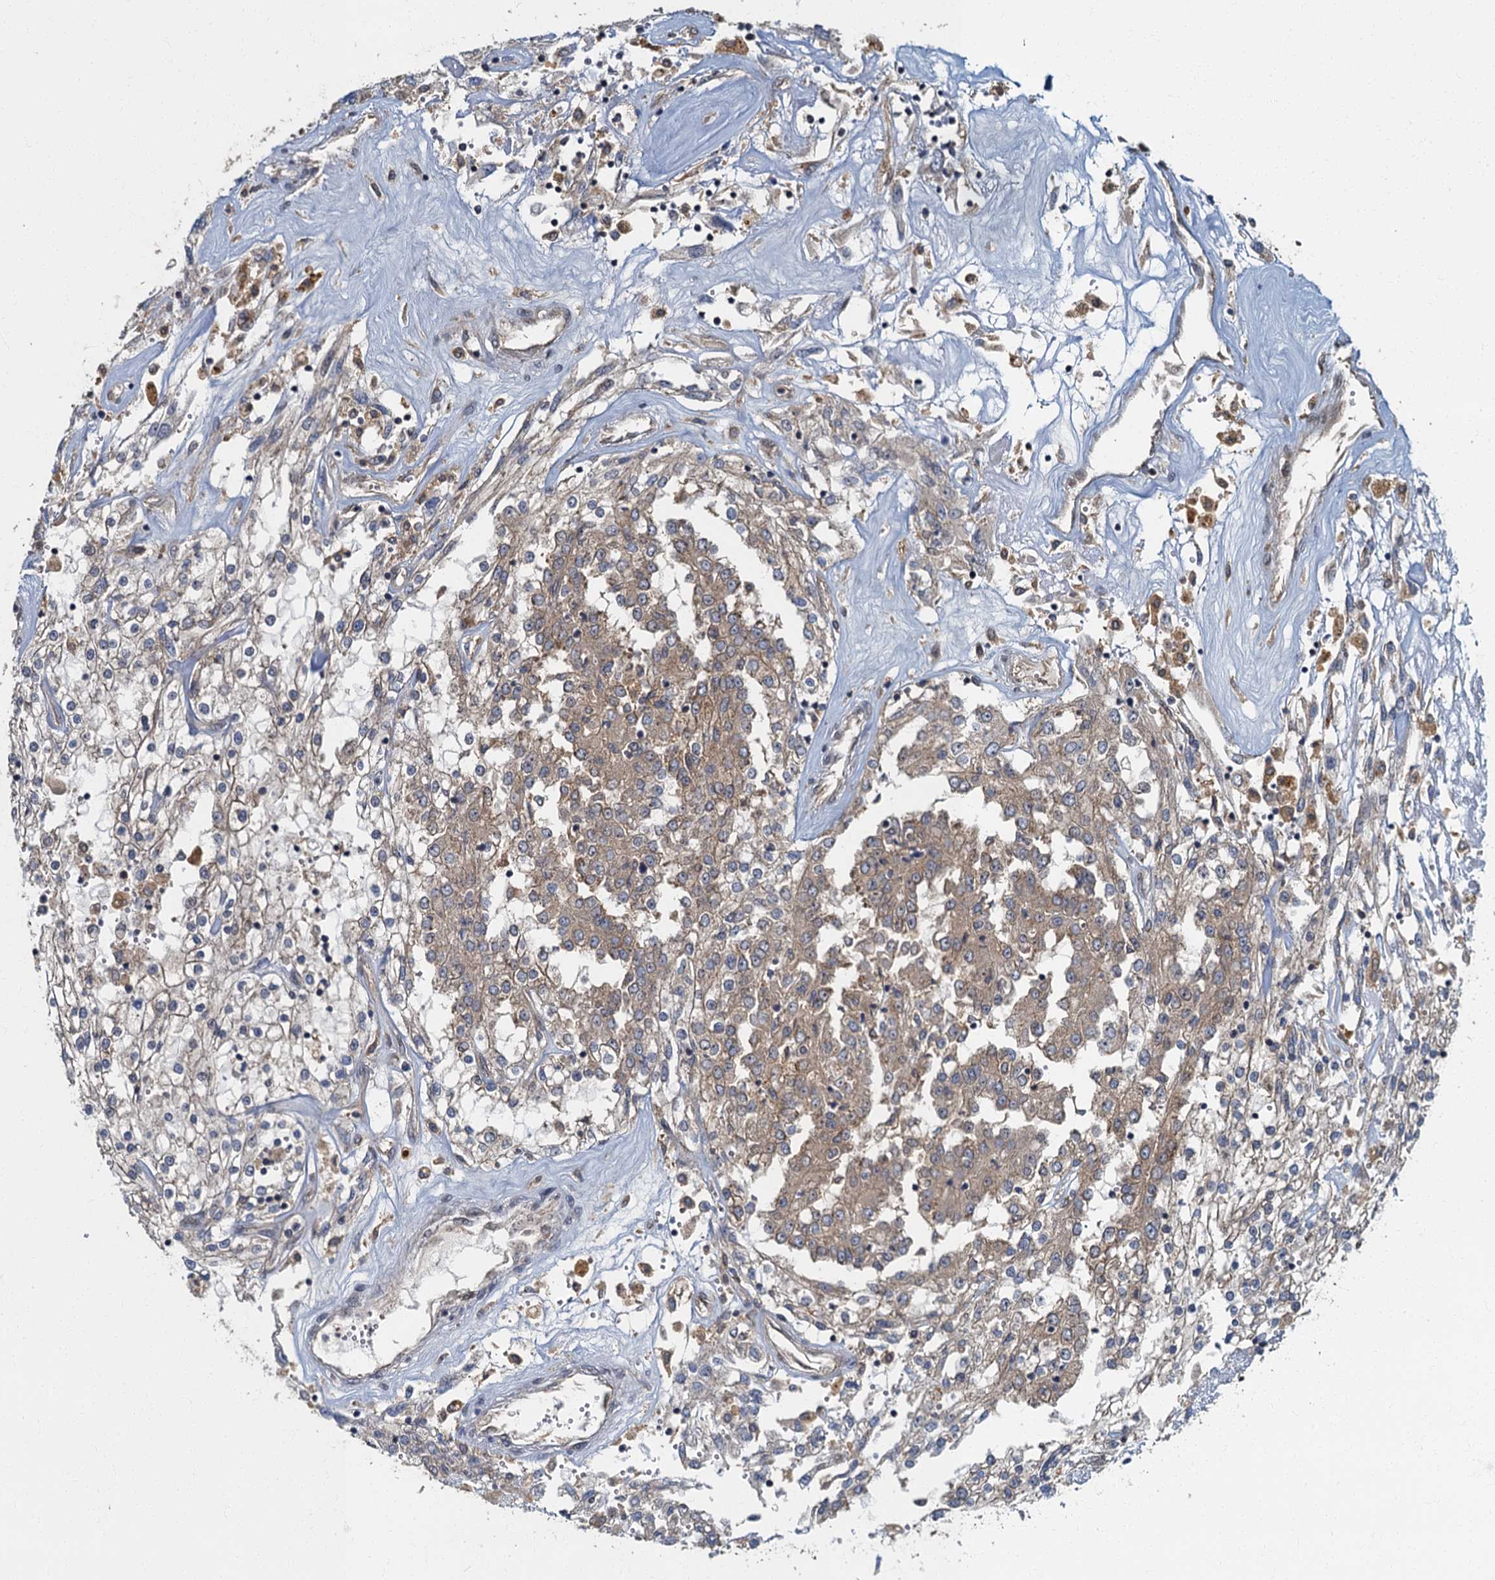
{"staining": {"intensity": "weak", "quantity": ">75%", "location": "cytoplasmic/membranous"}, "tissue": "renal cancer", "cell_type": "Tumor cells", "image_type": "cancer", "snomed": [{"axis": "morphology", "description": "Adenocarcinoma, NOS"}, {"axis": "topography", "description": "Kidney"}], "caption": "Renal cancer stained with a brown dye reveals weak cytoplasmic/membranous positive positivity in about >75% of tumor cells.", "gene": "TBCK", "patient": {"sex": "female", "age": 52}}